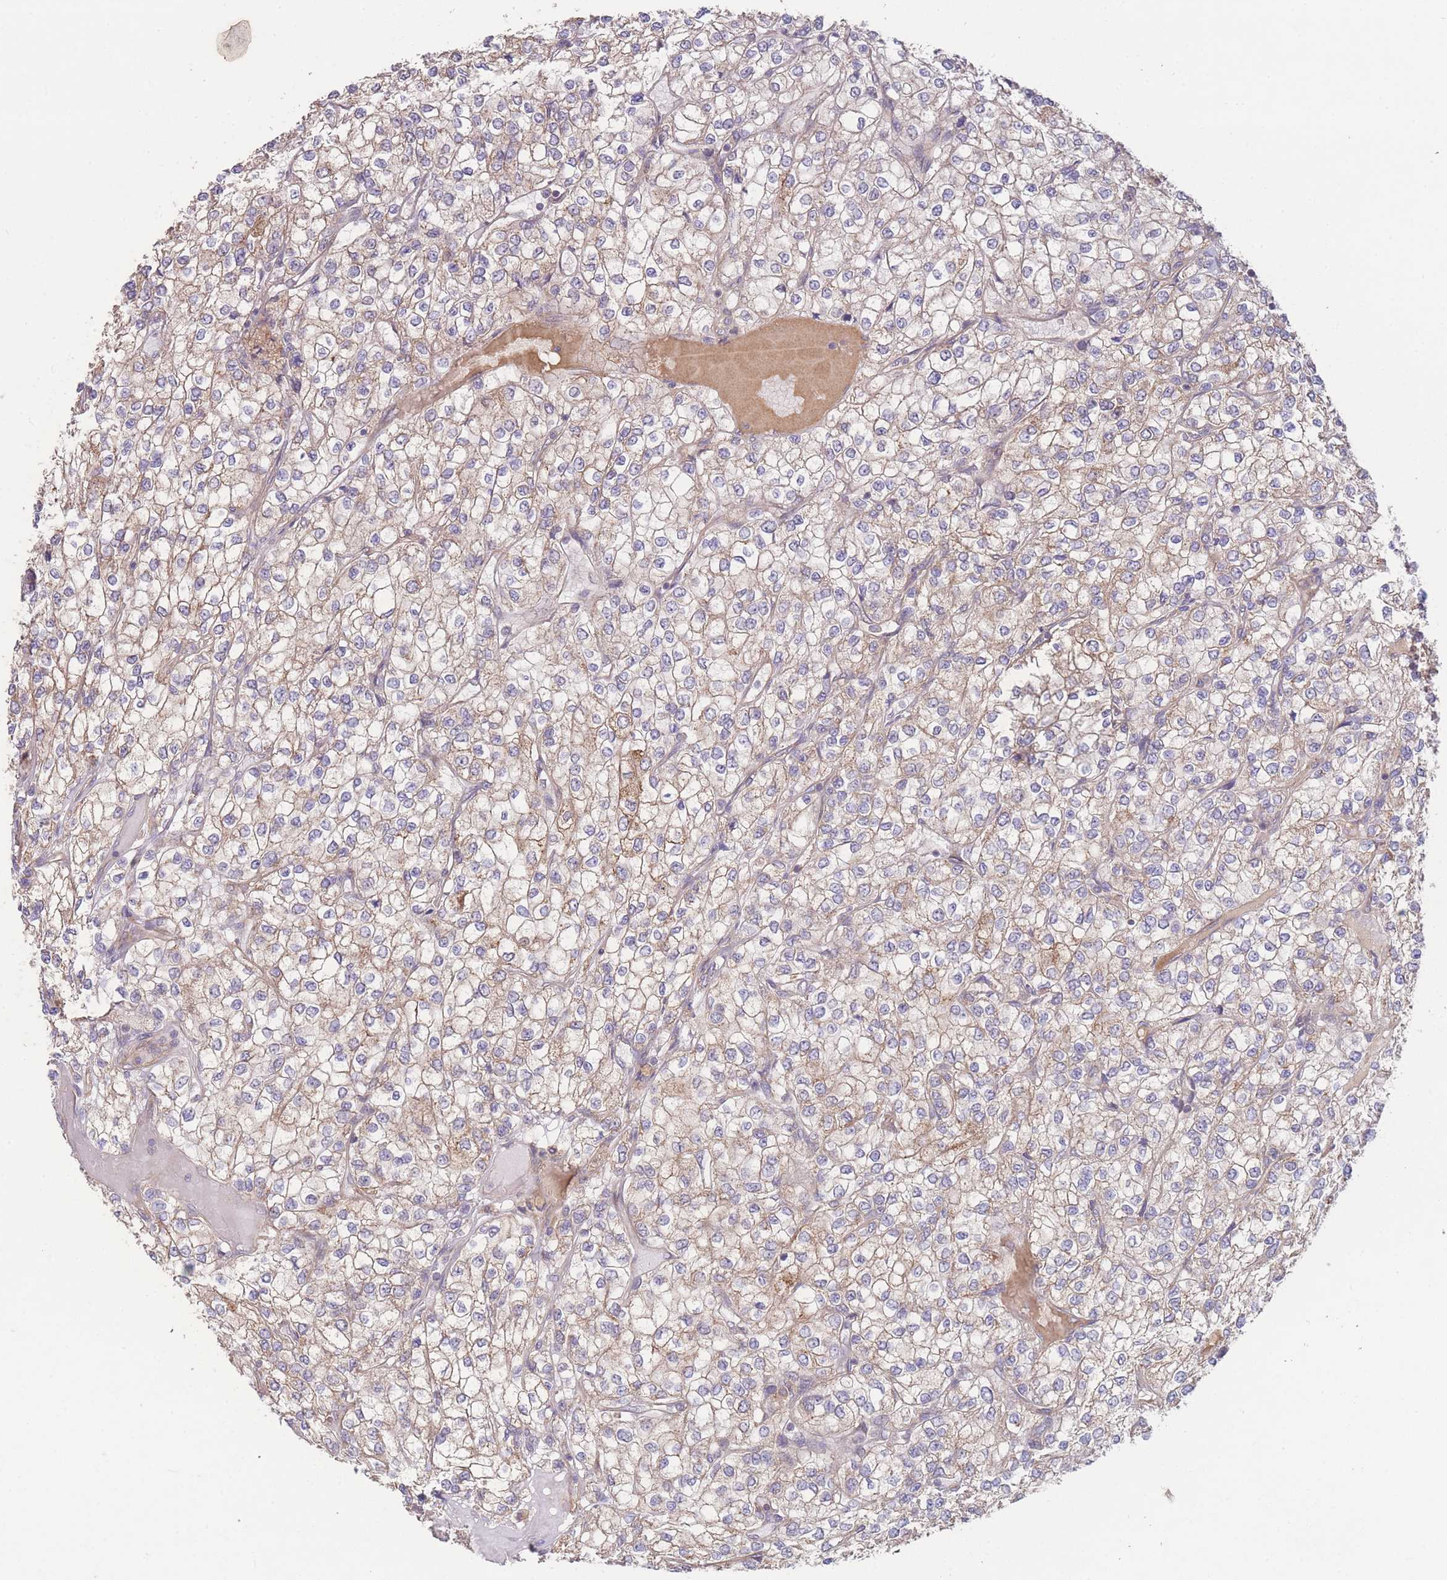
{"staining": {"intensity": "moderate", "quantity": "25%-75%", "location": "cytoplasmic/membranous"}, "tissue": "renal cancer", "cell_type": "Tumor cells", "image_type": "cancer", "snomed": [{"axis": "morphology", "description": "Adenocarcinoma, NOS"}, {"axis": "topography", "description": "Kidney"}], "caption": "Renal adenocarcinoma stained for a protein (brown) shows moderate cytoplasmic/membranous positive staining in approximately 25%-75% of tumor cells.", "gene": "PXMP4", "patient": {"sex": "male", "age": 80}}